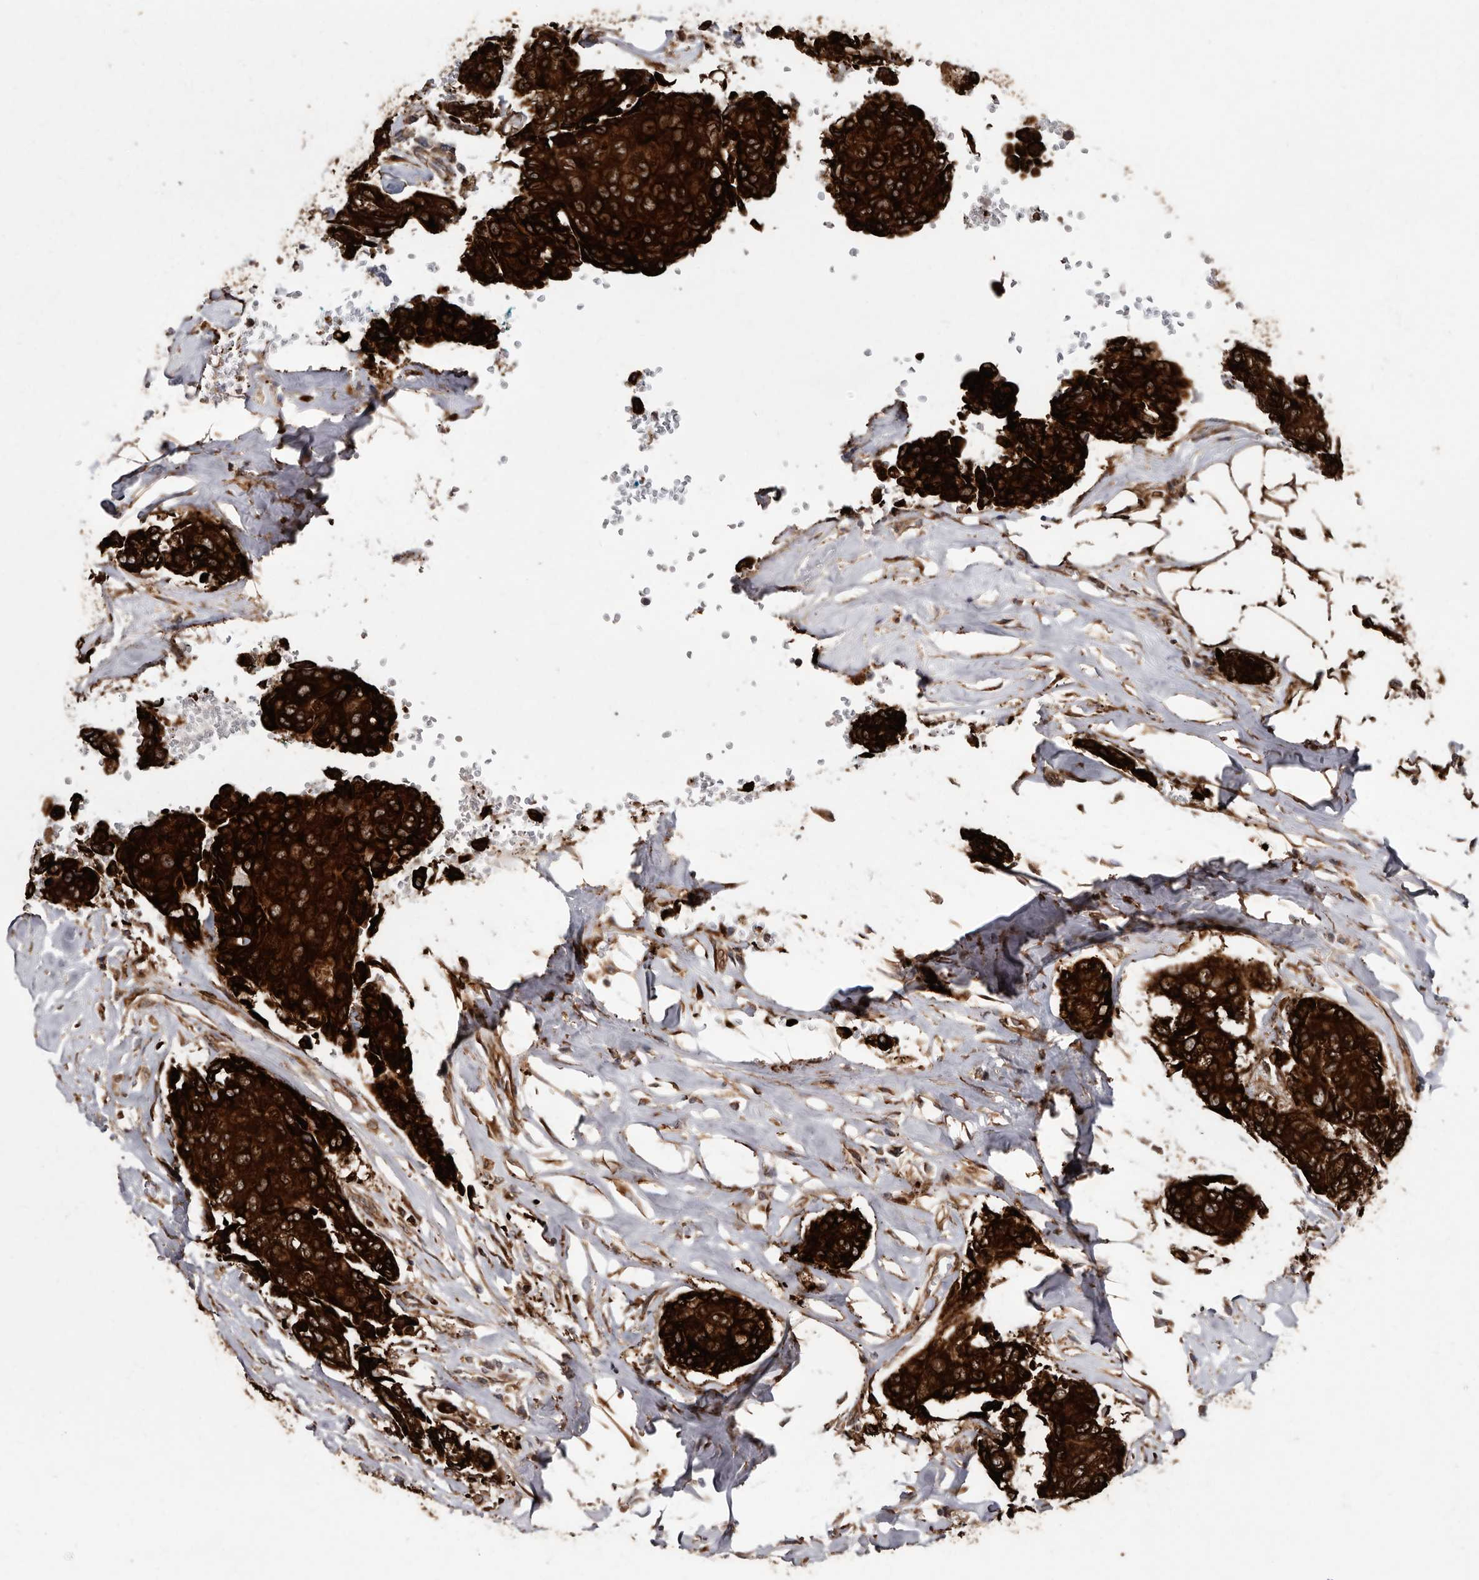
{"staining": {"intensity": "strong", "quantity": ">75%", "location": "cytoplasmic/membranous"}, "tissue": "breast cancer", "cell_type": "Tumor cells", "image_type": "cancer", "snomed": [{"axis": "morphology", "description": "Duct carcinoma"}, {"axis": "topography", "description": "Breast"}], "caption": "Immunohistochemical staining of human breast invasive ductal carcinoma reveals strong cytoplasmic/membranous protein staining in approximately >75% of tumor cells. Nuclei are stained in blue.", "gene": "FLAD1", "patient": {"sex": "female", "age": 80}}